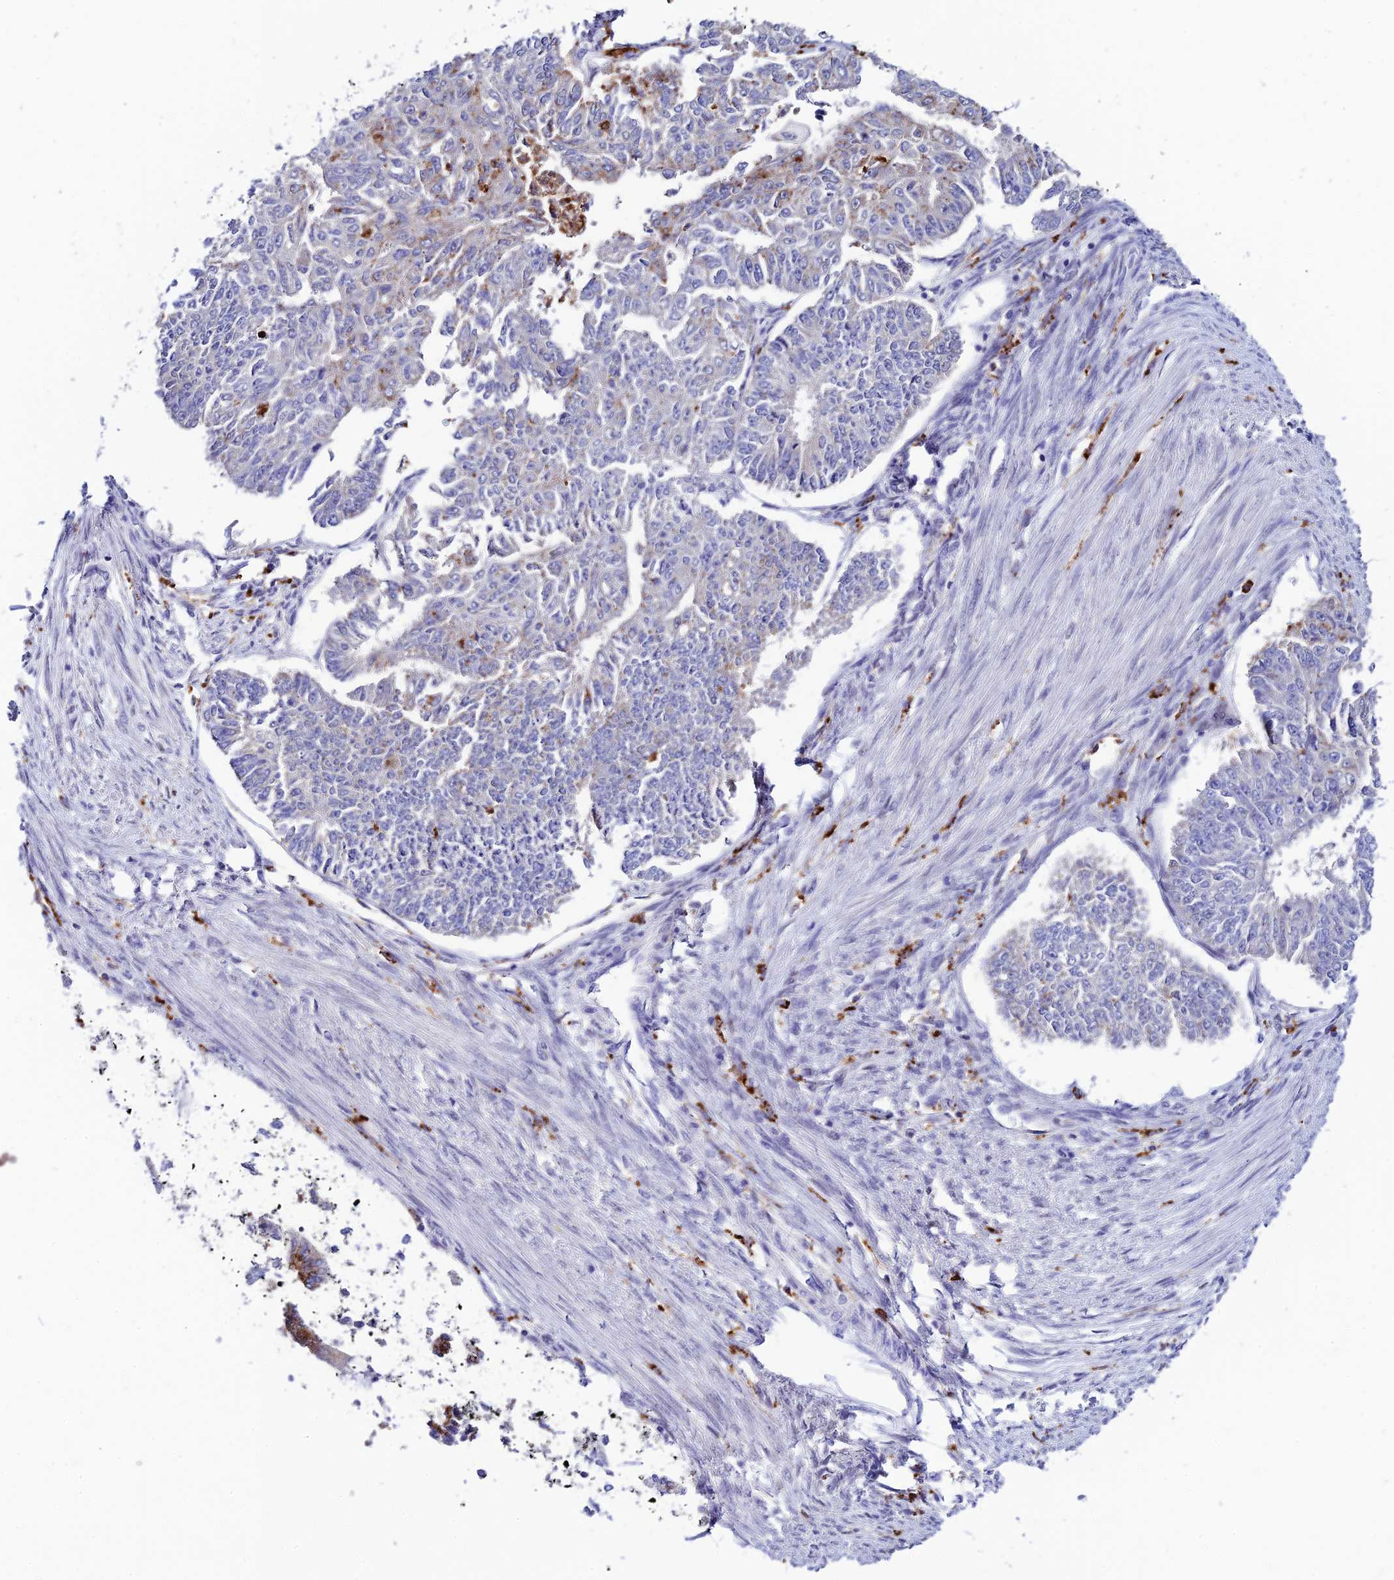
{"staining": {"intensity": "weak", "quantity": "<25%", "location": "cytoplasmic/membranous"}, "tissue": "endometrial cancer", "cell_type": "Tumor cells", "image_type": "cancer", "snomed": [{"axis": "morphology", "description": "Adenocarcinoma, NOS"}, {"axis": "topography", "description": "Endometrium"}], "caption": "Immunohistochemistry (IHC) image of human endometrial cancer stained for a protein (brown), which displays no positivity in tumor cells. (DAB immunohistochemistry (IHC) with hematoxylin counter stain).", "gene": "HIC1", "patient": {"sex": "female", "age": 32}}